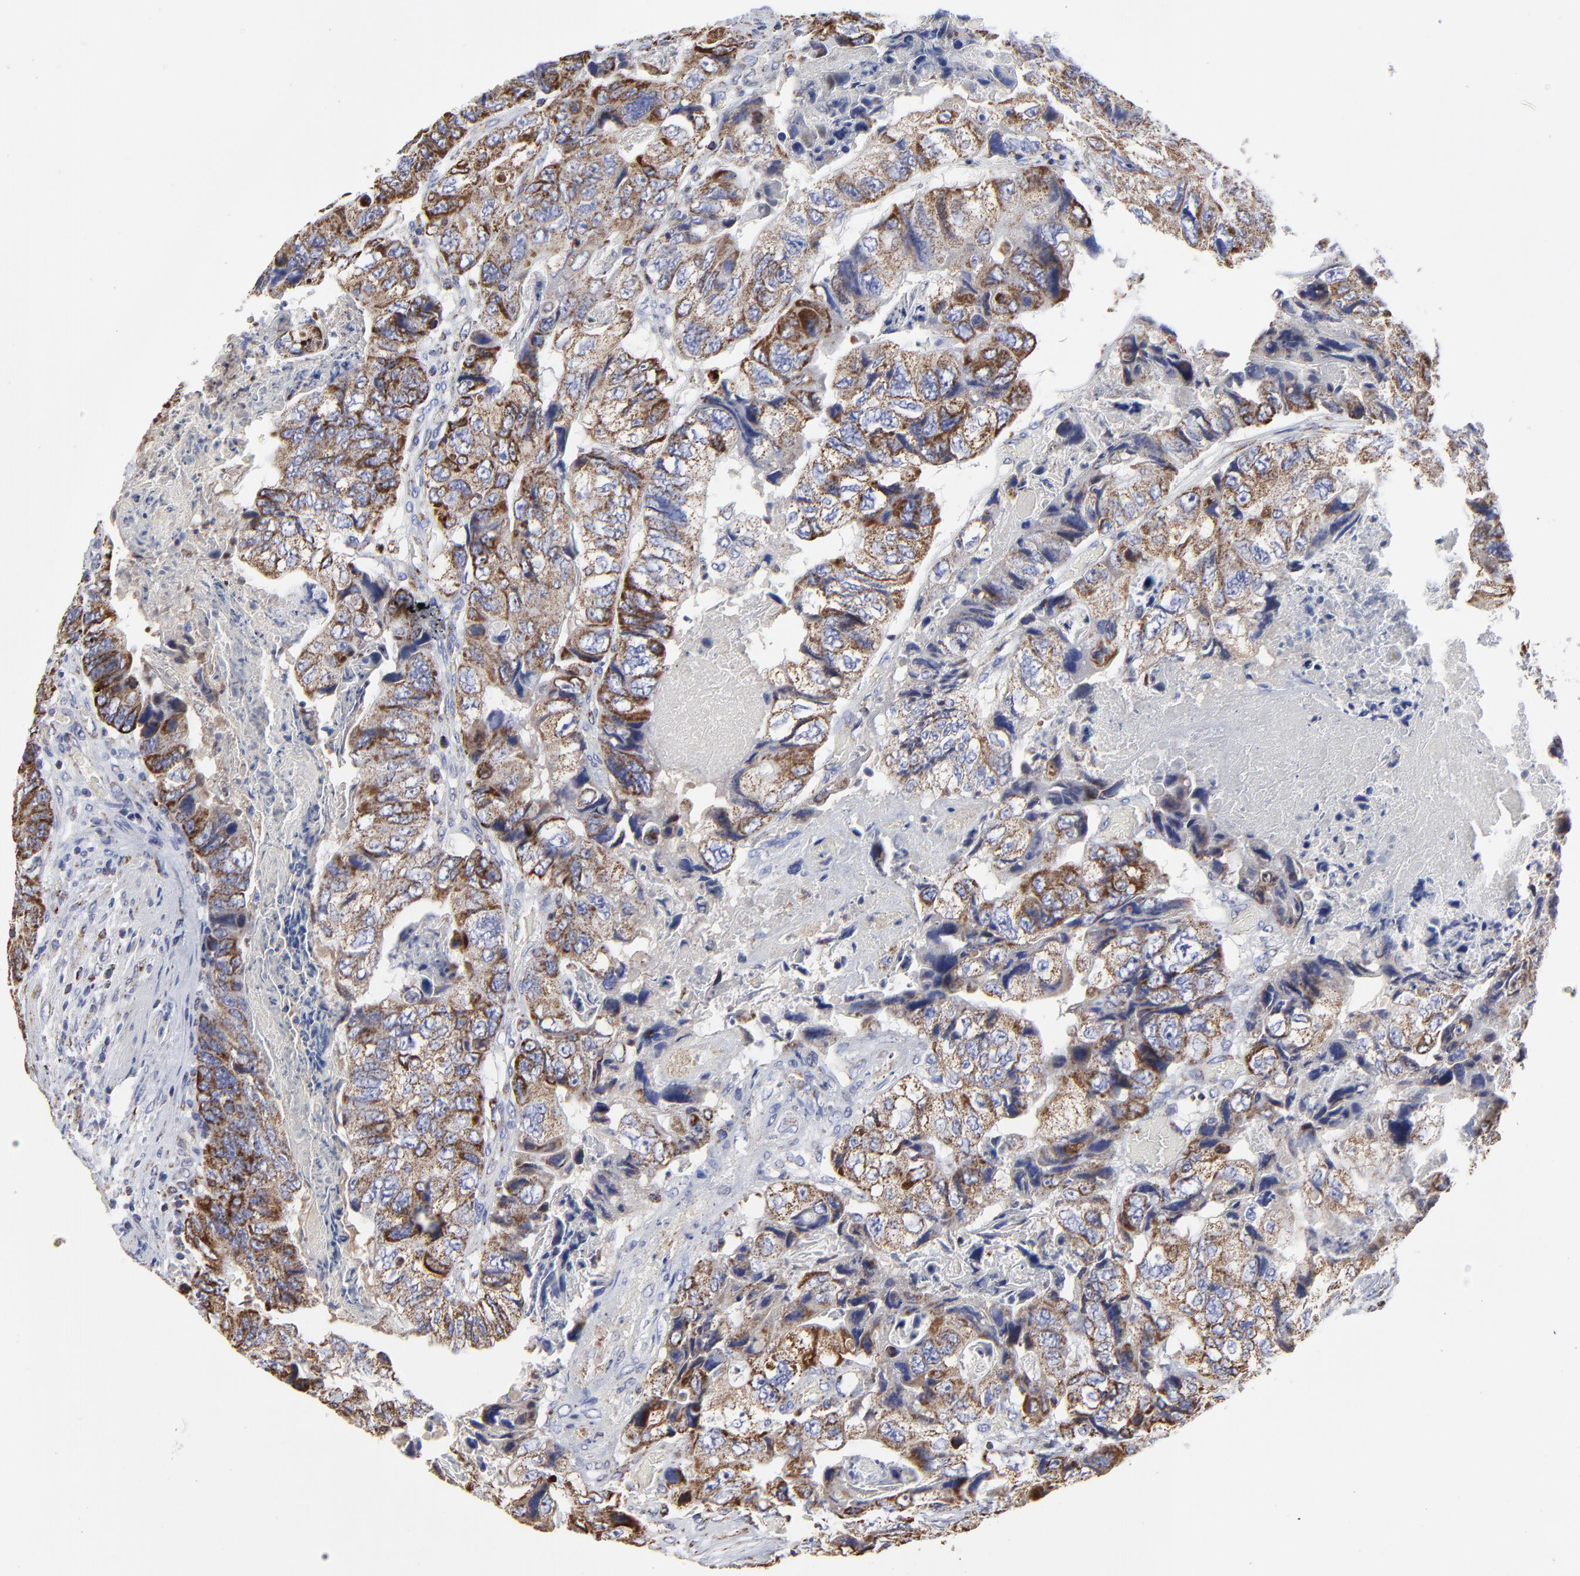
{"staining": {"intensity": "strong", "quantity": "25%-75%", "location": "cytoplasmic/membranous"}, "tissue": "colorectal cancer", "cell_type": "Tumor cells", "image_type": "cancer", "snomed": [{"axis": "morphology", "description": "Adenocarcinoma, NOS"}, {"axis": "topography", "description": "Rectum"}], "caption": "Human colorectal cancer (adenocarcinoma) stained with a protein marker demonstrates strong staining in tumor cells.", "gene": "PINK1", "patient": {"sex": "female", "age": 82}}